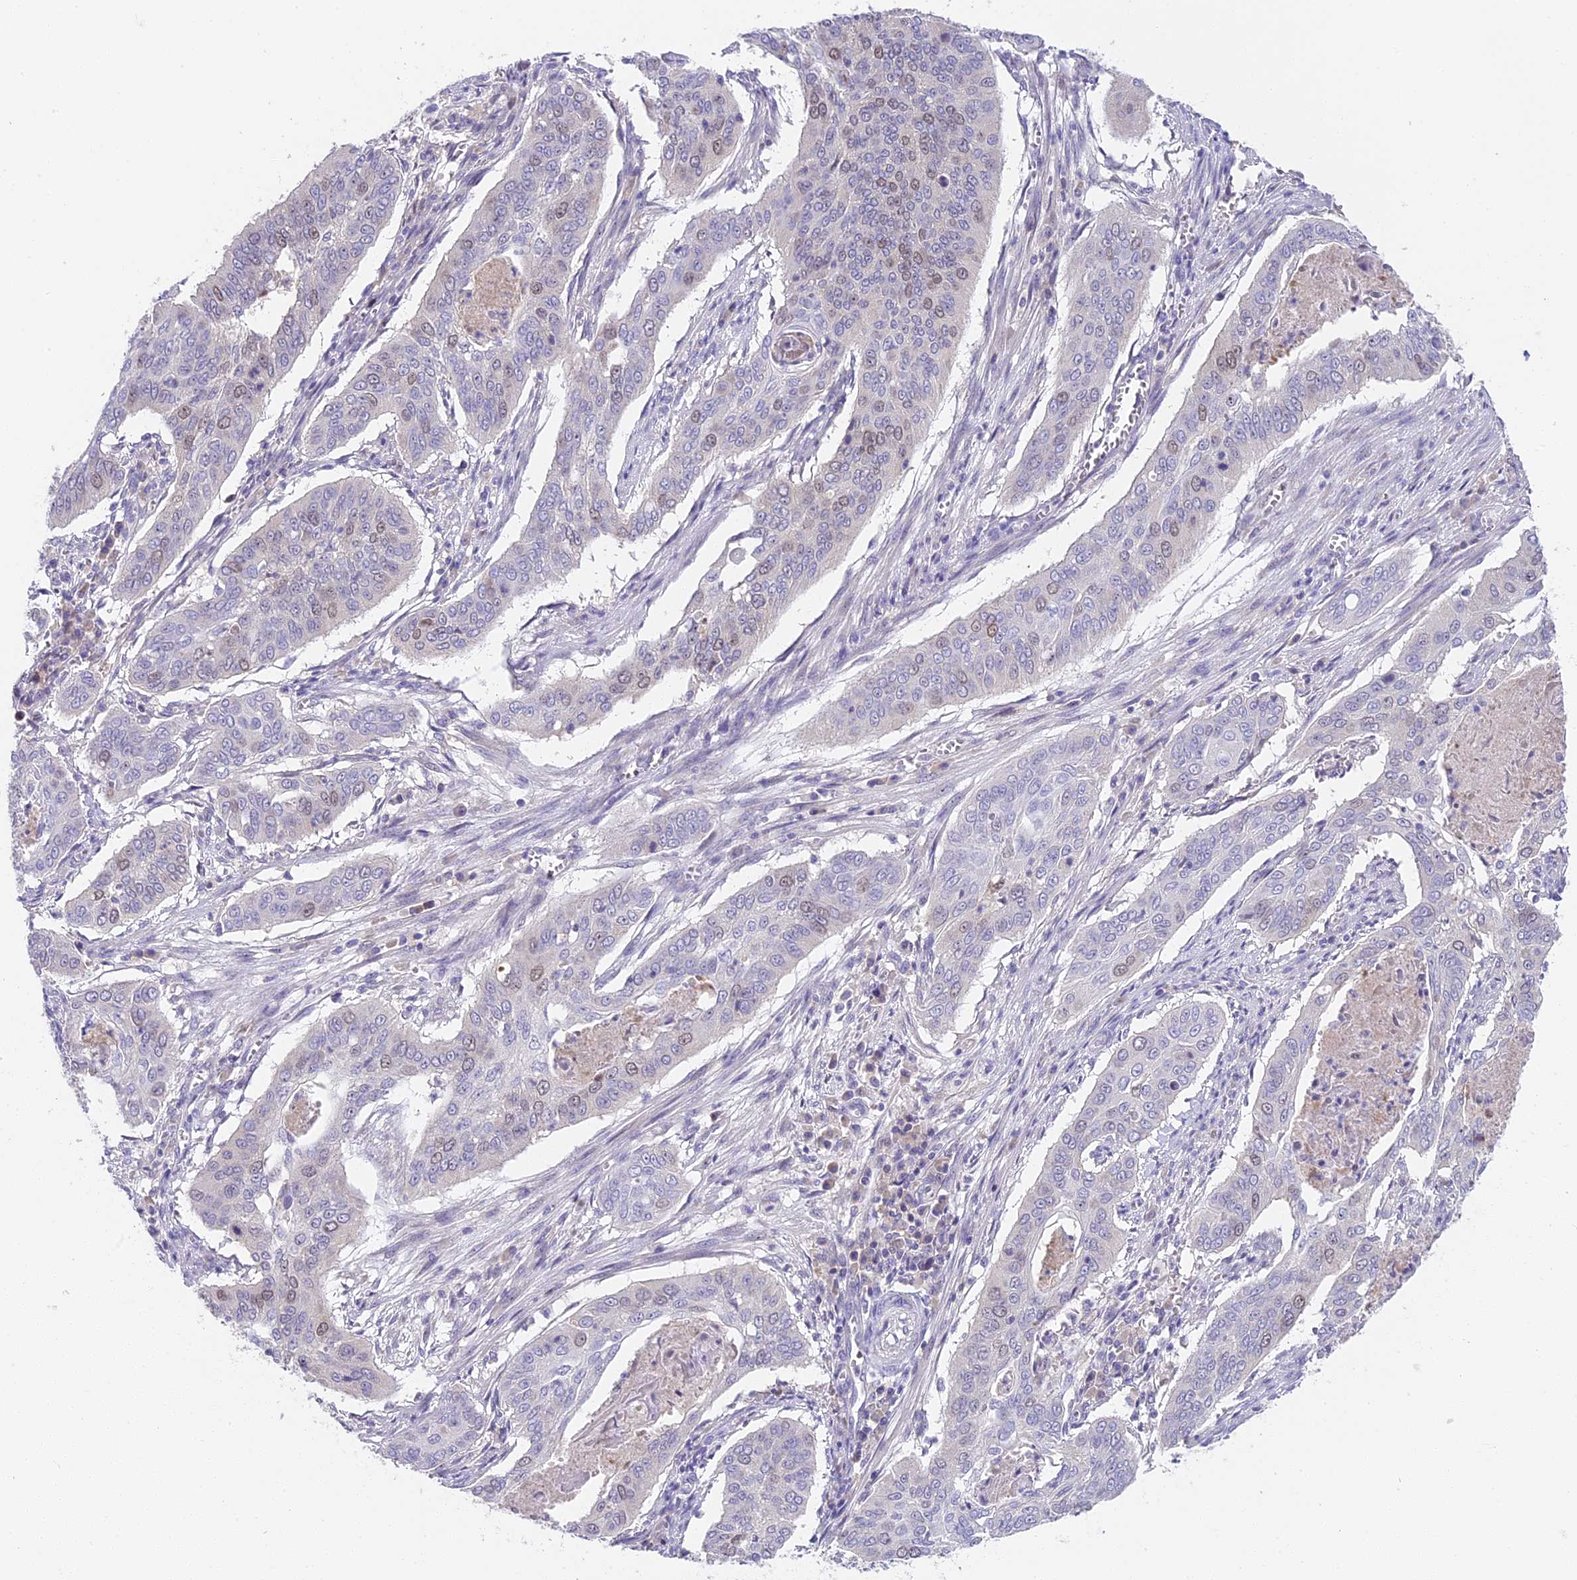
{"staining": {"intensity": "weak", "quantity": "<25%", "location": "nuclear"}, "tissue": "cervical cancer", "cell_type": "Tumor cells", "image_type": "cancer", "snomed": [{"axis": "morphology", "description": "Squamous cell carcinoma, NOS"}, {"axis": "topography", "description": "Cervix"}], "caption": "This photomicrograph is of squamous cell carcinoma (cervical) stained with IHC to label a protein in brown with the nuclei are counter-stained blue. There is no staining in tumor cells. (Immunohistochemistry (ihc), brightfield microscopy, high magnification).", "gene": "RAD51", "patient": {"sex": "female", "age": 39}}